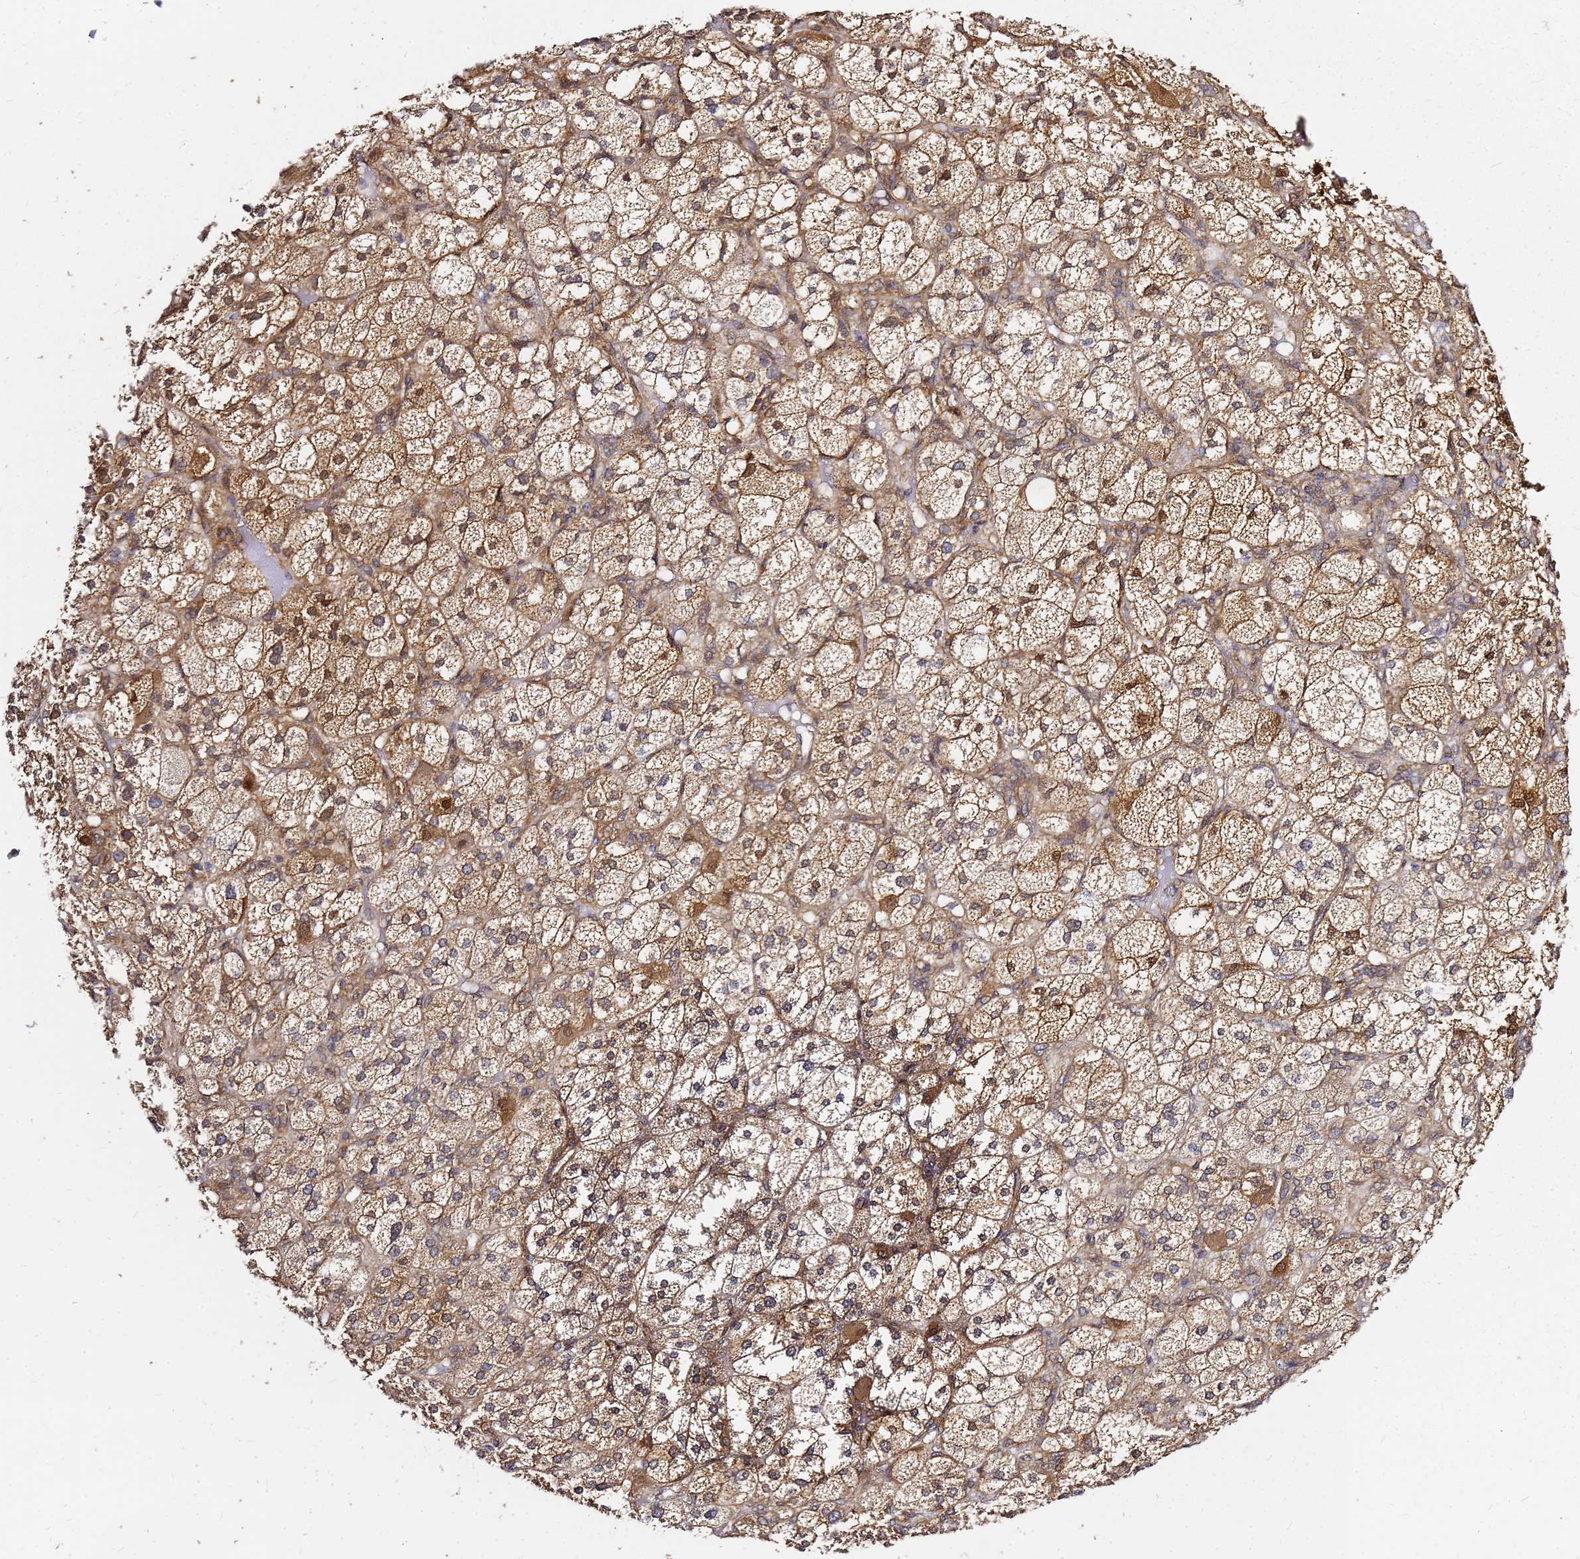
{"staining": {"intensity": "moderate", "quantity": ">75%", "location": "cytoplasmic/membranous,nuclear"}, "tissue": "adrenal gland", "cell_type": "Glandular cells", "image_type": "normal", "snomed": [{"axis": "morphology", "description": "Normal tissue, NOS"}, {"axis": "topography", "description": "Adrenal gland"}], "caption": "Unremarkable adrenal gland exhibits moderate cytoplasmic/membranous,nuclear expression in approximately >75% of glandular cells.", "gene": "NUDT14", "patient": {"sex": "female", "age": 61}}